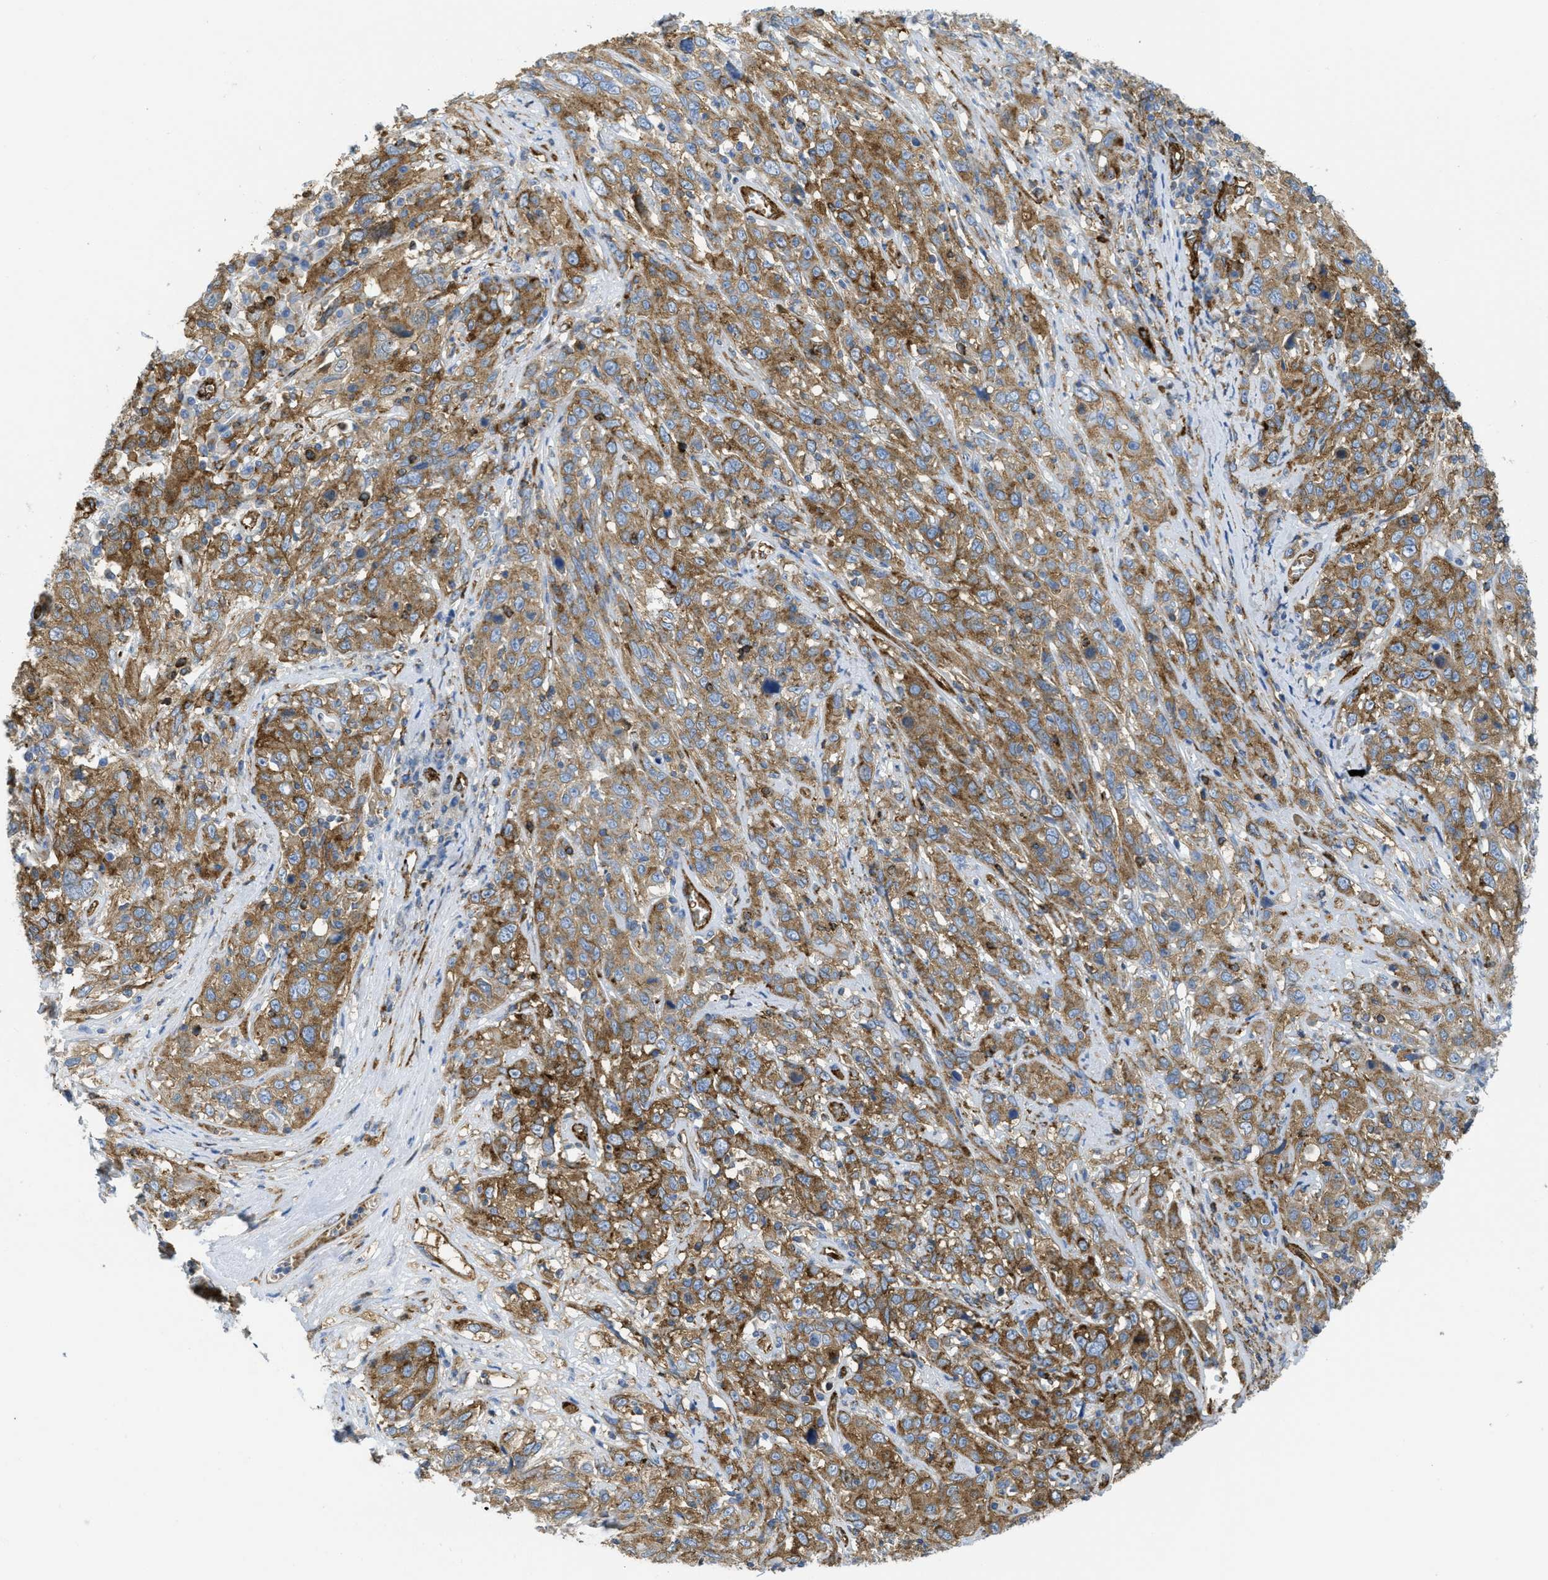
{"staining": {"intensity": "moderate", "quantity": ">75%", "location": "cytoplasmic/membranous"}, "tissue": "cervical cancer", "cell_type": "Tumor cells", "image_type": "cancer", "snomed": [{"axis": "morphology", "description": "Squamous cell carcinoma, NOS"}, {"axis": "topography", "description": "Cervix"}], "caption": "Immunohistochemistry (IHC) of human cervical cancer exhibits medium levels of moderate cytoplasmic/membranous staining in approximately >75% of tumor cells.", "gene": "HIP1", "patient": {"sex": "female", "age": 46}}